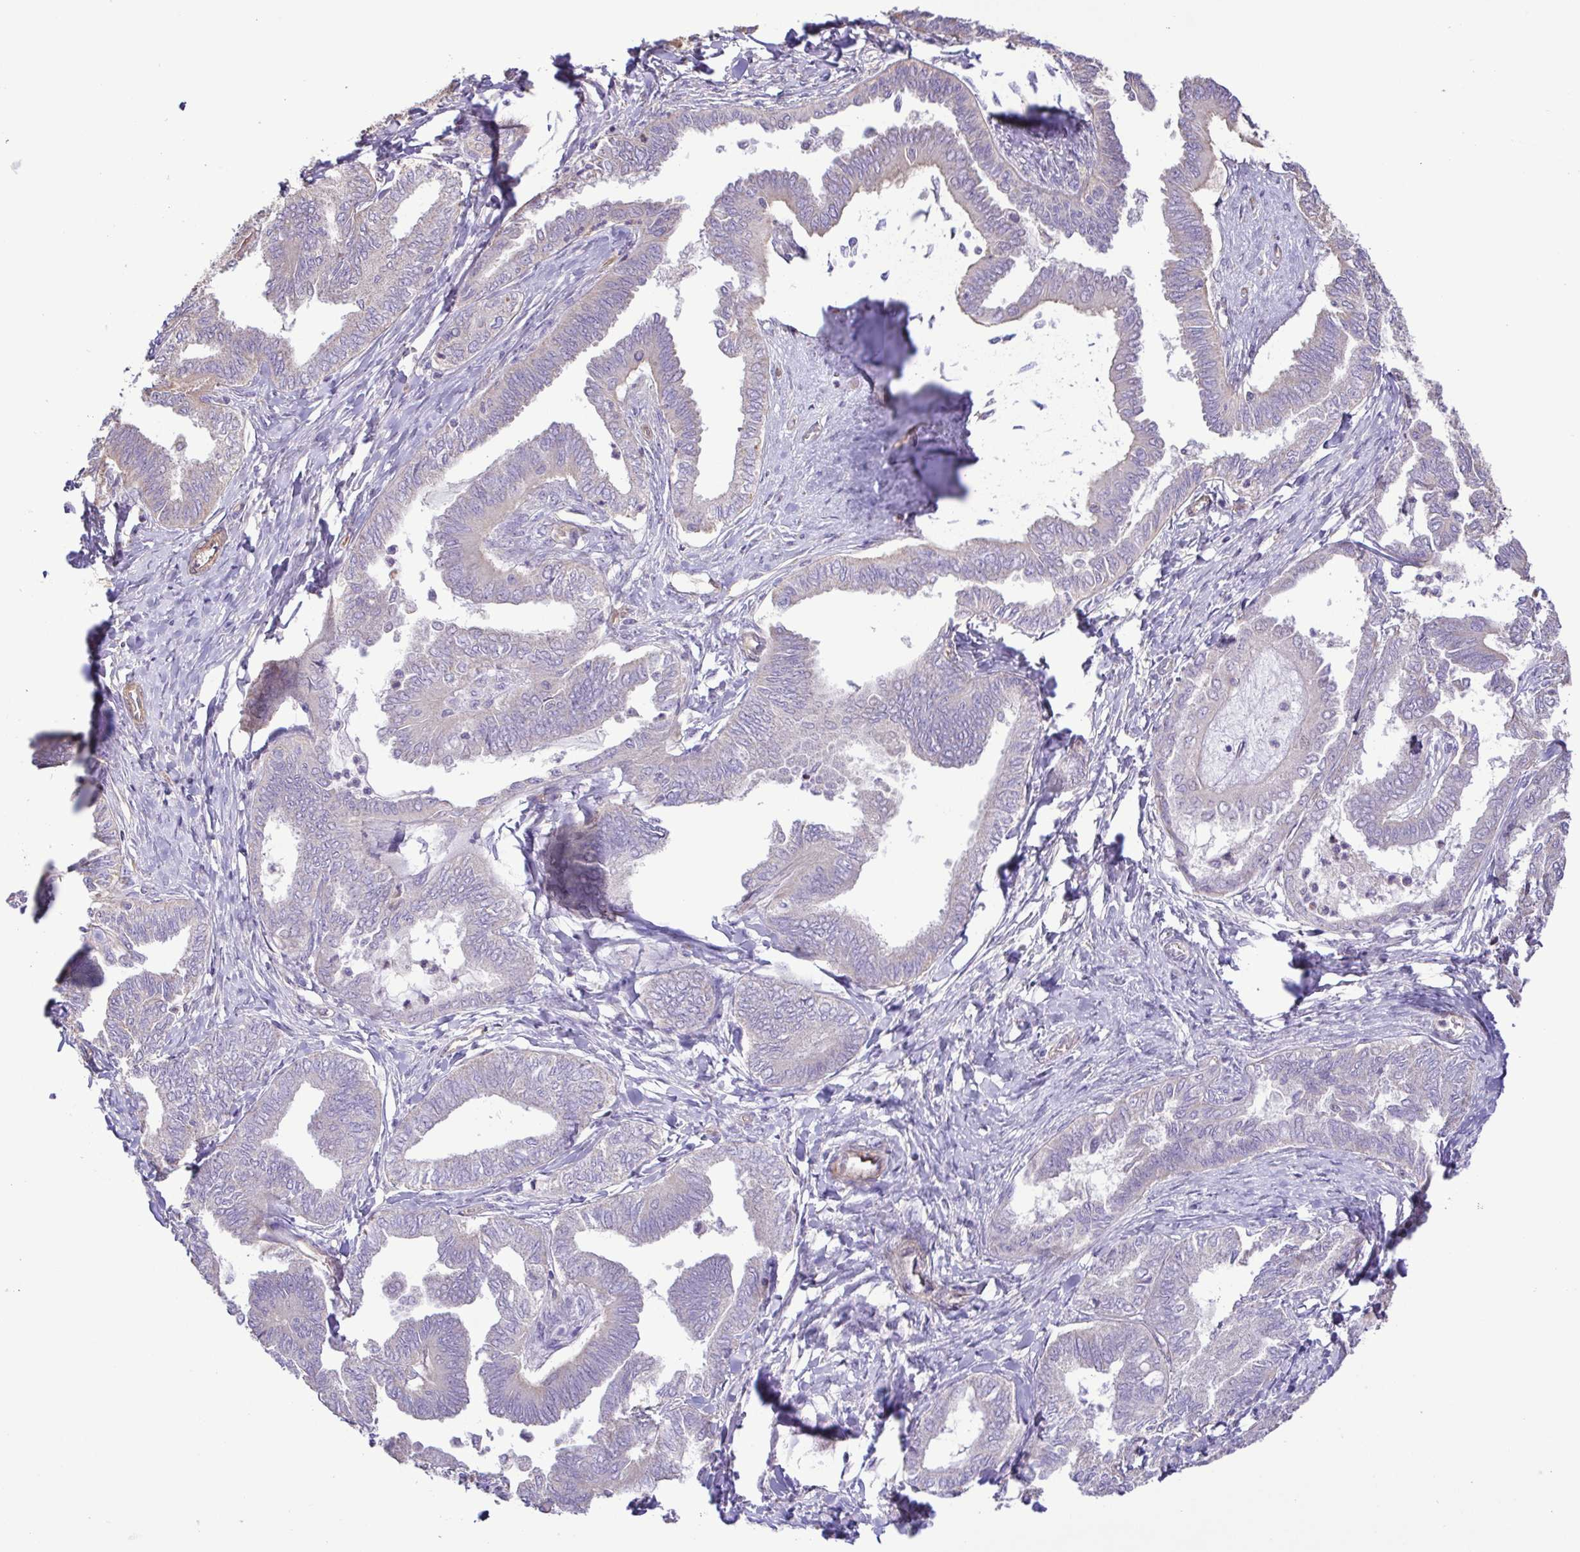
{"staining": {"intensity": "negative", "quantity": "none", "location": "none"}, "tissue": "ovarian cancer", "cell_type": "Tumor cells", "image_type": "cancer", "snomed": [{"axis": "morphology", "description": "Carcinoma, endometroid"}, {"axis": "topography", "description": "Ovary"}], "caption": "The micrograph shows no staining of tumor cells in ovarian cancer. (DAB IHC visualized using brightfield microscopy, high magnification).", "gene": "FLT1", "patient": {"sex": "female", "age": 70}}